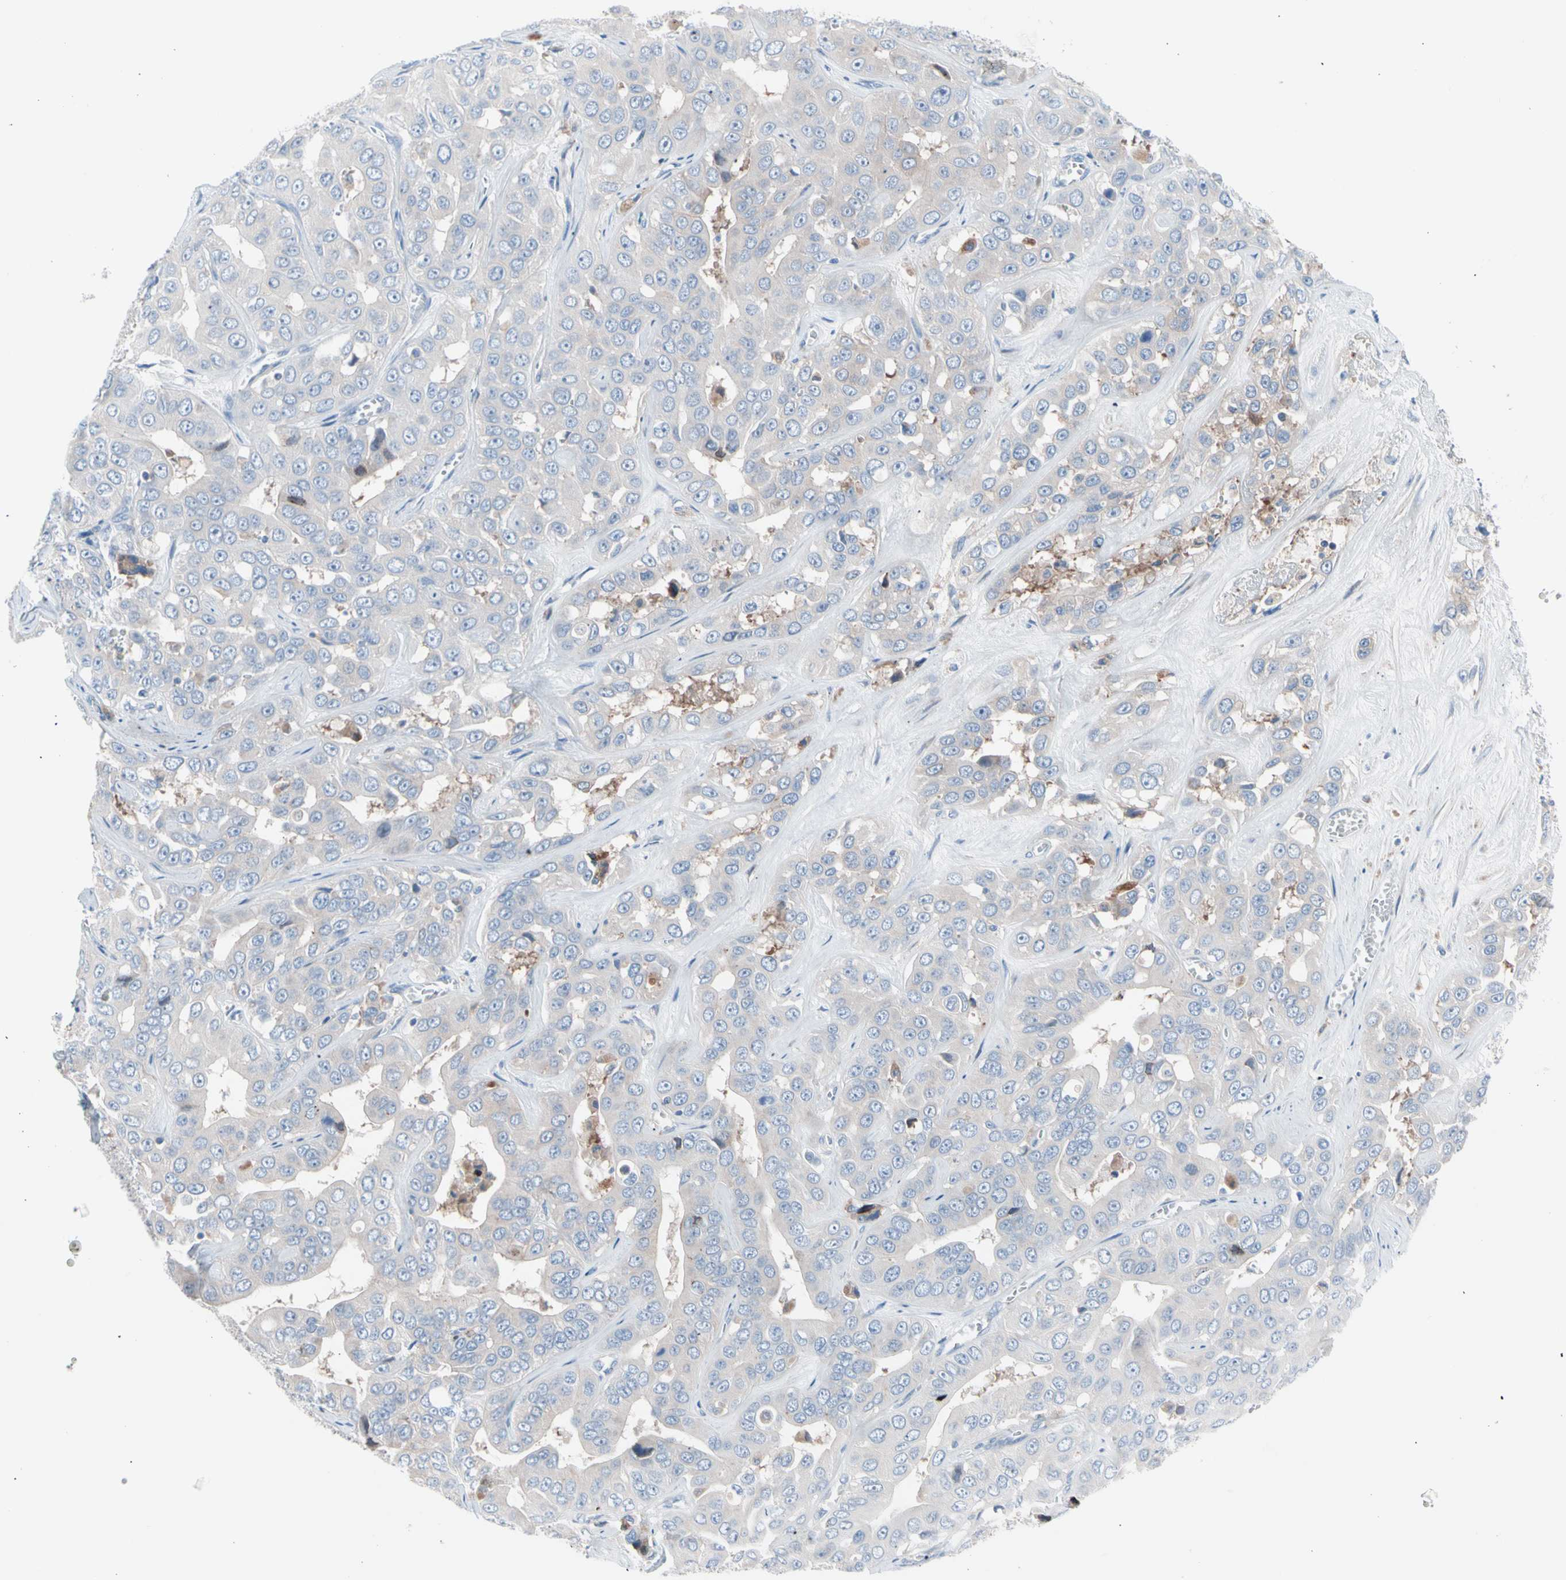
{"staining": {"intensity": "weak", "quantity": "<25%", "location": "cytoplasmic/membranous"}, "tissue": "liver cancer", "cell_type": "Tumor cells", "image_type": "cancer", "snomed": [{"axis": "morphology", "description": "Cholangiocarcinoma"}, {"axis": "topography", "description": "Liver"}], "caption": "Protein analysis of liver cancer (cholangiocarcinoma) reveals no significant expression in tumor cells.", "gene": "CASQ1", "patient": {"sex": "female", "age": 52}}